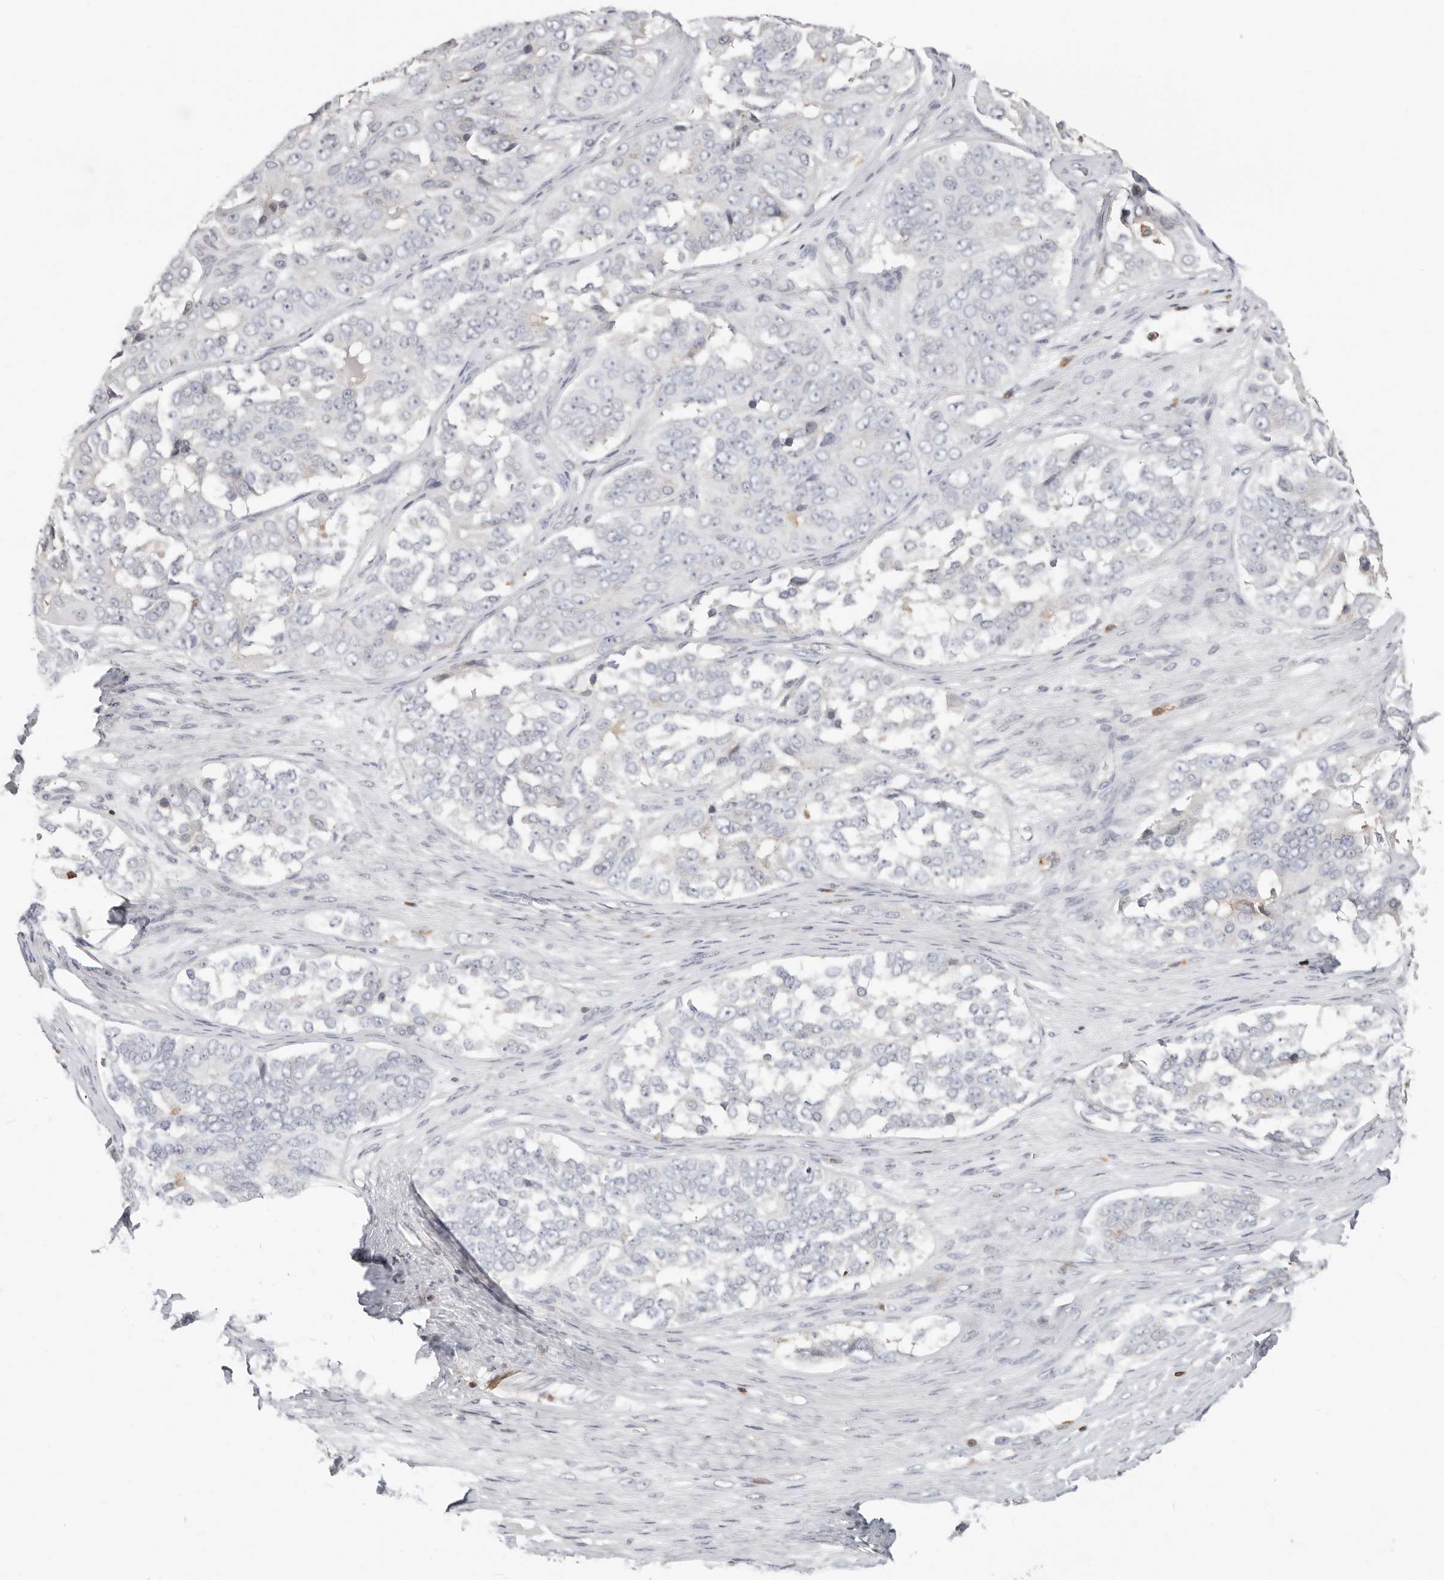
{"staining": {"intensity": "negative", "quantity": "none", "location": "none"}, "tissue": "ovarian cancer", "cell_type": "Tumor cells", "image_type": "cancer", "snomed": [{"axis": "morphology", "description": "Carcinoma, endometroid"}, {"axis": "topography", "description": "Ovary"}], "caption": "Immunohistochemistry (IHC) histopathology image of human ovarian cancer (endometroid carcinoma) stained for a protein (brown), which displays no expression in tumor cells.", "gene": "TMEM63B", "patient": {"sex": "female", "age": 51}}